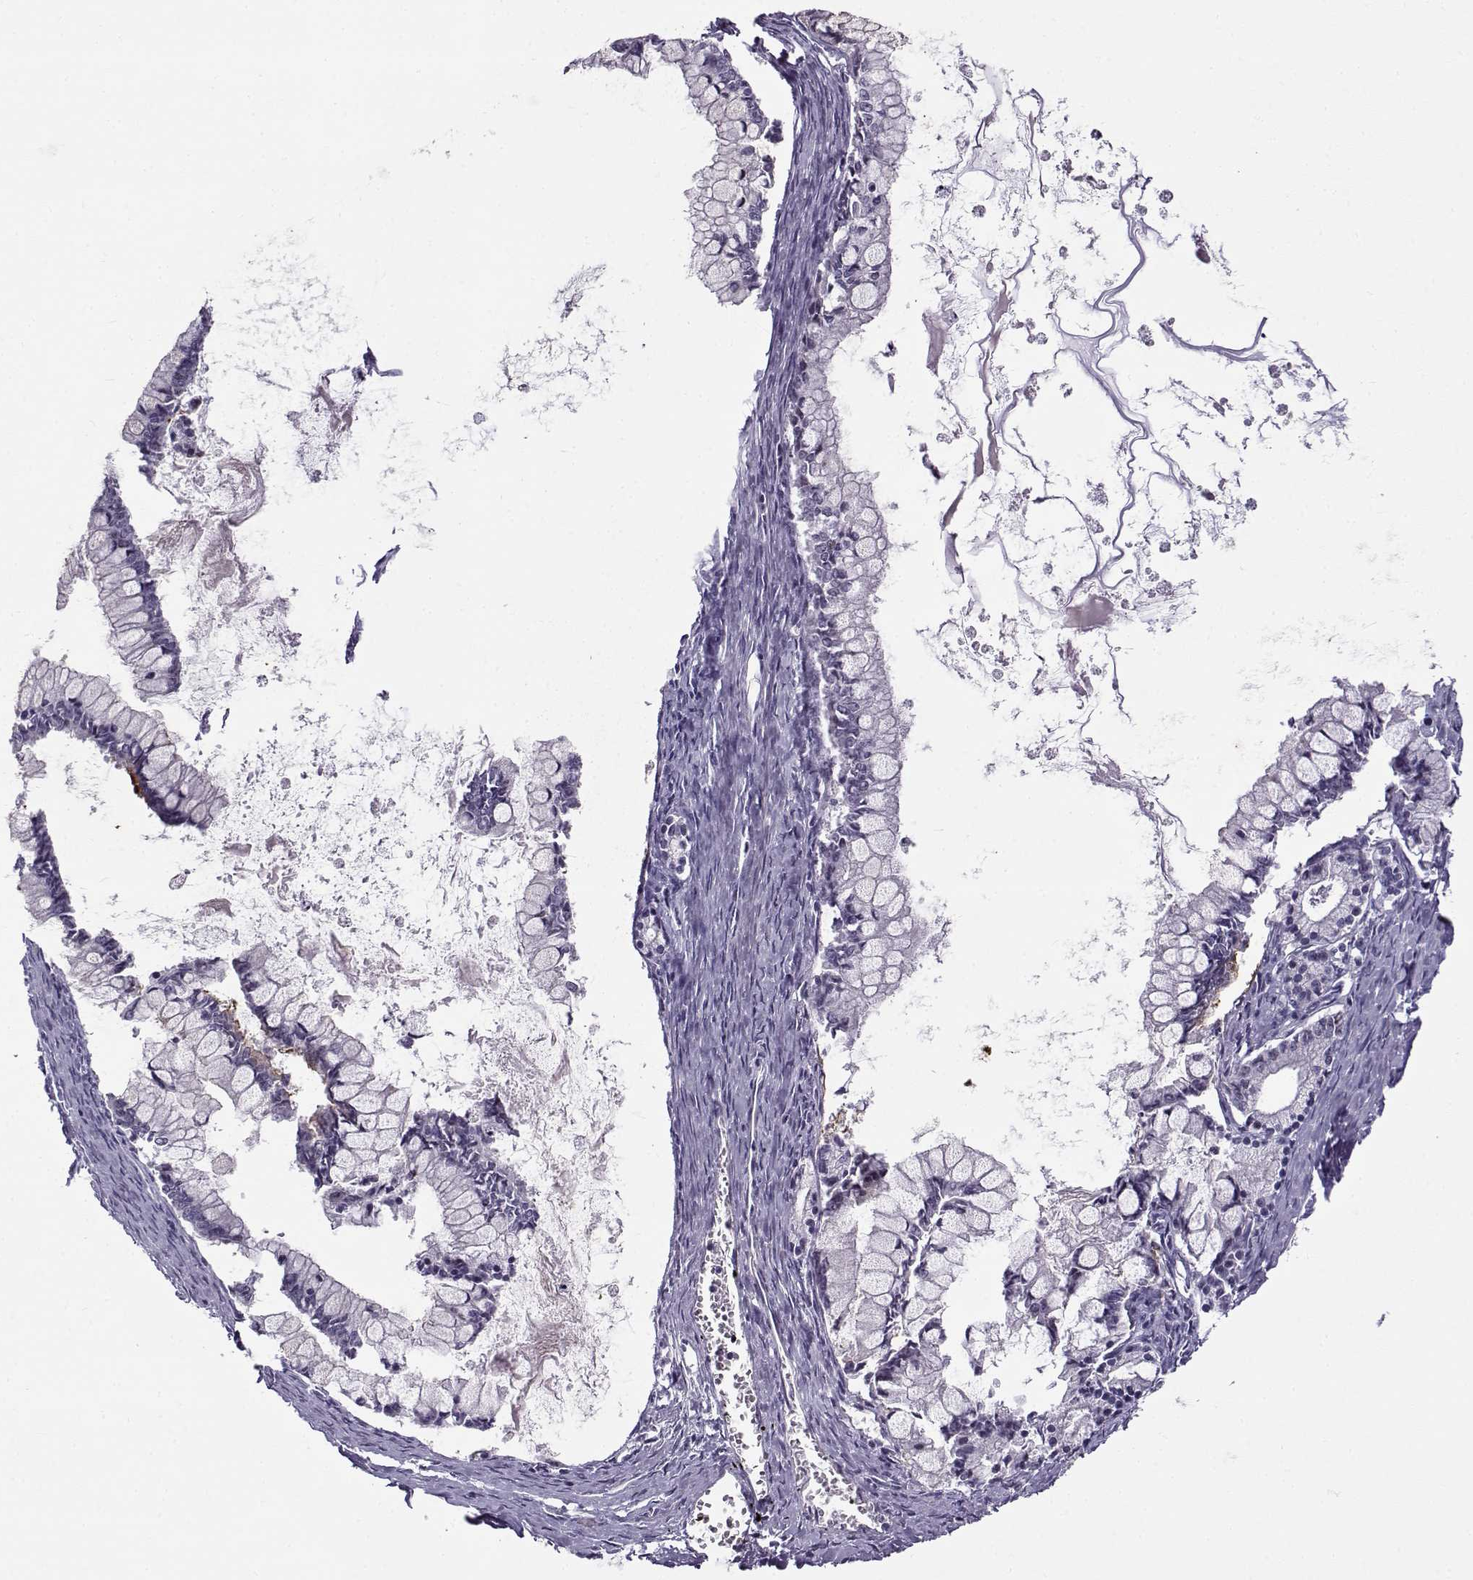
{"staining": {"intensity": "weak", "quantity": "<25%", "location": "cytoplasmic/membranous"}, "tissue": "ovarian cancer", "cell_type": "Tumor cells", "image_type": "cancer", "snomed": [{"axis": "morphology", "description": "Cystadenocarcinoma, mucinous, NOS"}, {"axis": "topography", "description": "Ovary"}], "caption": "Tumor cells show no significant expression in mucinous cystadenocarcinoma (ovarian).", "gene": "BACH1", "patient": {"sex": "female", "age": 67}}